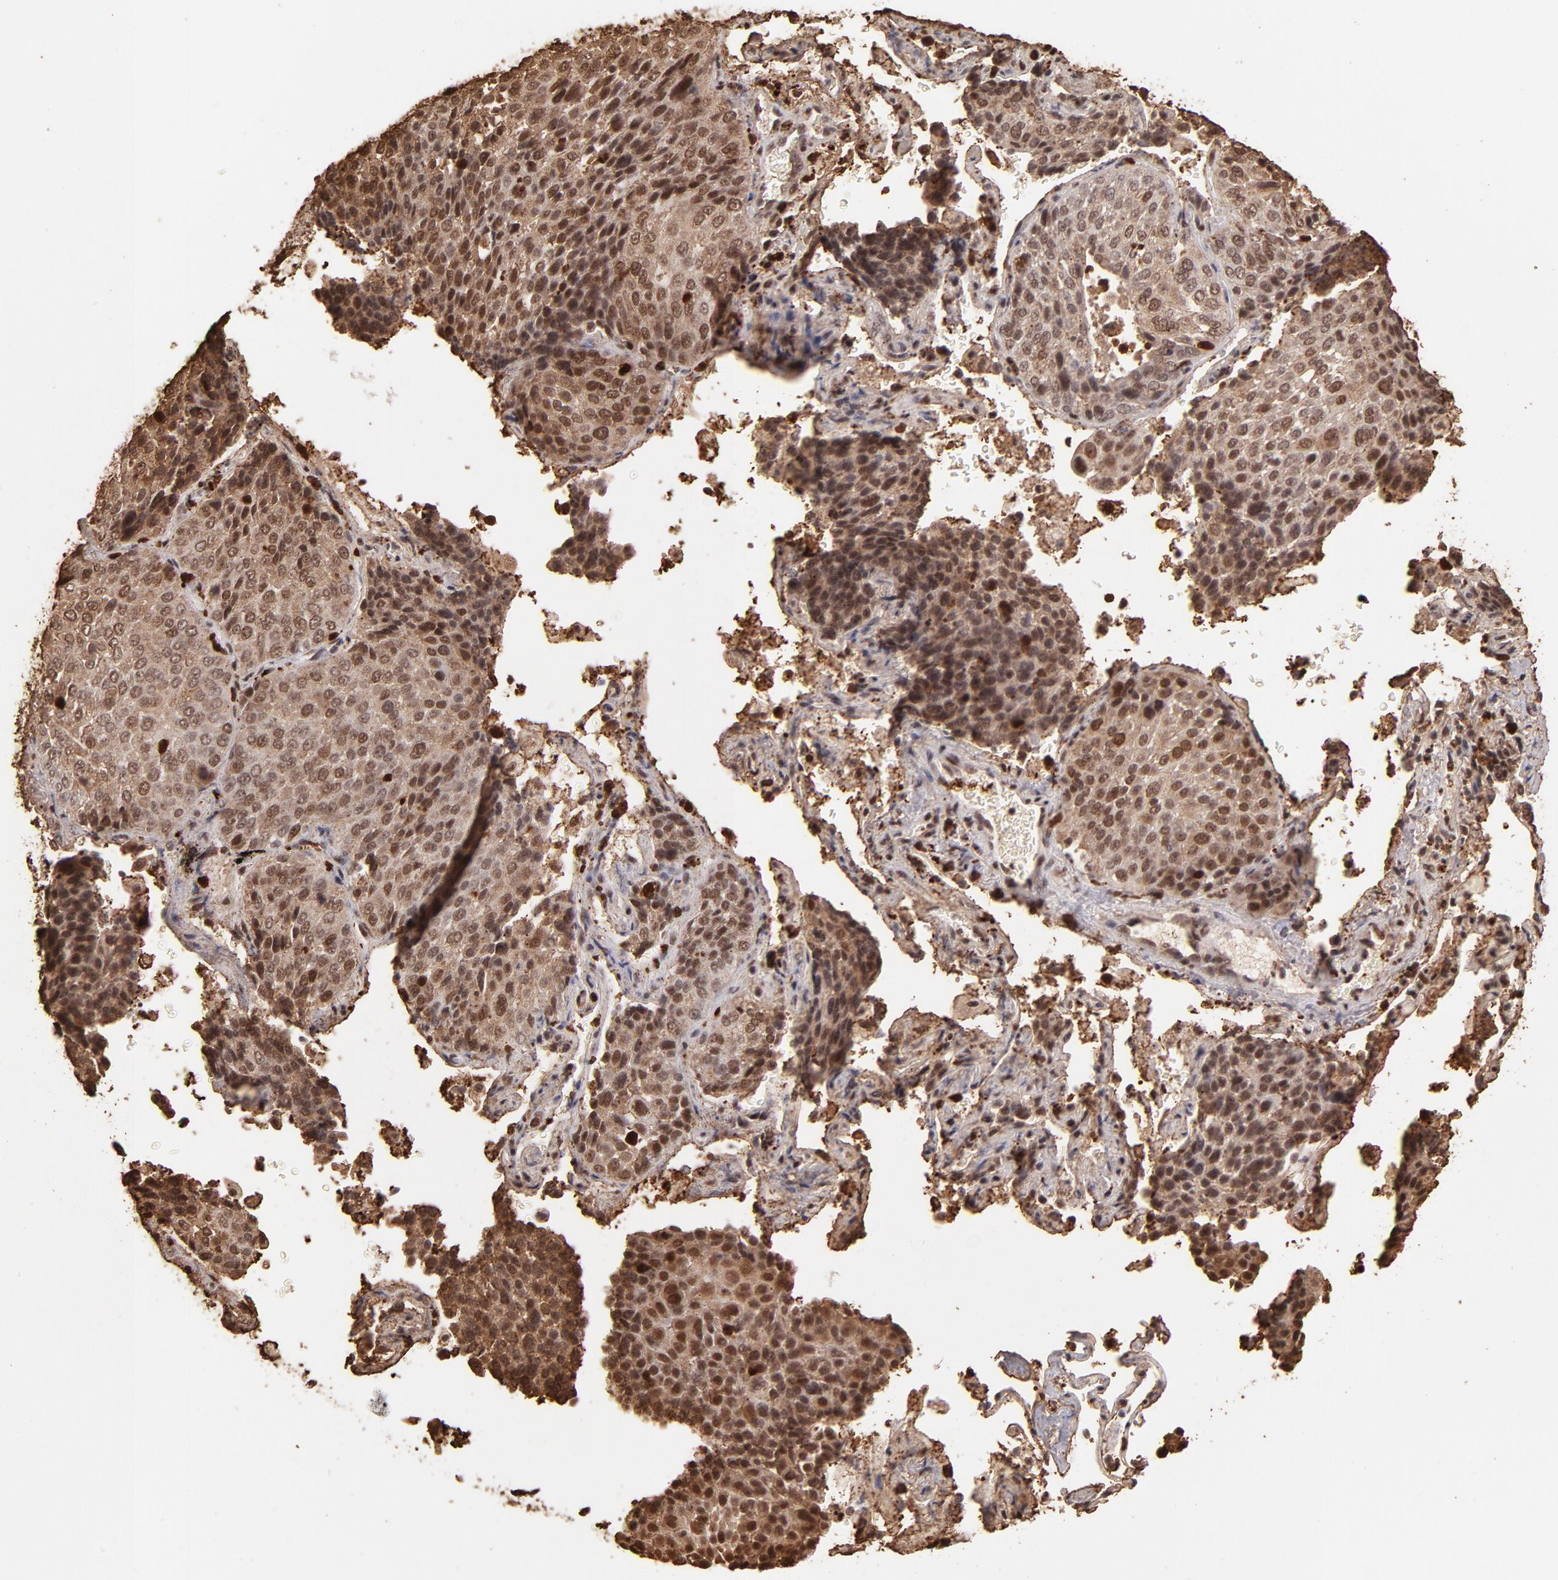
{"staining": {"intensity": "moderate", "quantity": ">75%", "location": "cytoplasmic/membranous,nuclear"}, "tissue": "lung cancer", "cell_type": "Tumor cells", "image_type": "cancer", "snomed": [{"axis": "morphology", "description": "Squamous cell carcinoma, NOS"}, {"axis": "topography", "description": "Lung"}], "caption": "Immunohistochemistry (DAB (3,3'-diaminobenzidine)) staining of lung cancer (squamous cell carcinoma) displays moderate cytoplasmic/membranous and nuclear protein expression in about >75% of tumor cells. (DAB (3,3'-diaminobenzidine) = brown stain, brightfield microscopy at high magnification).", "gene": "ZFX", "patient": {"sex": "male", "age": 54}}